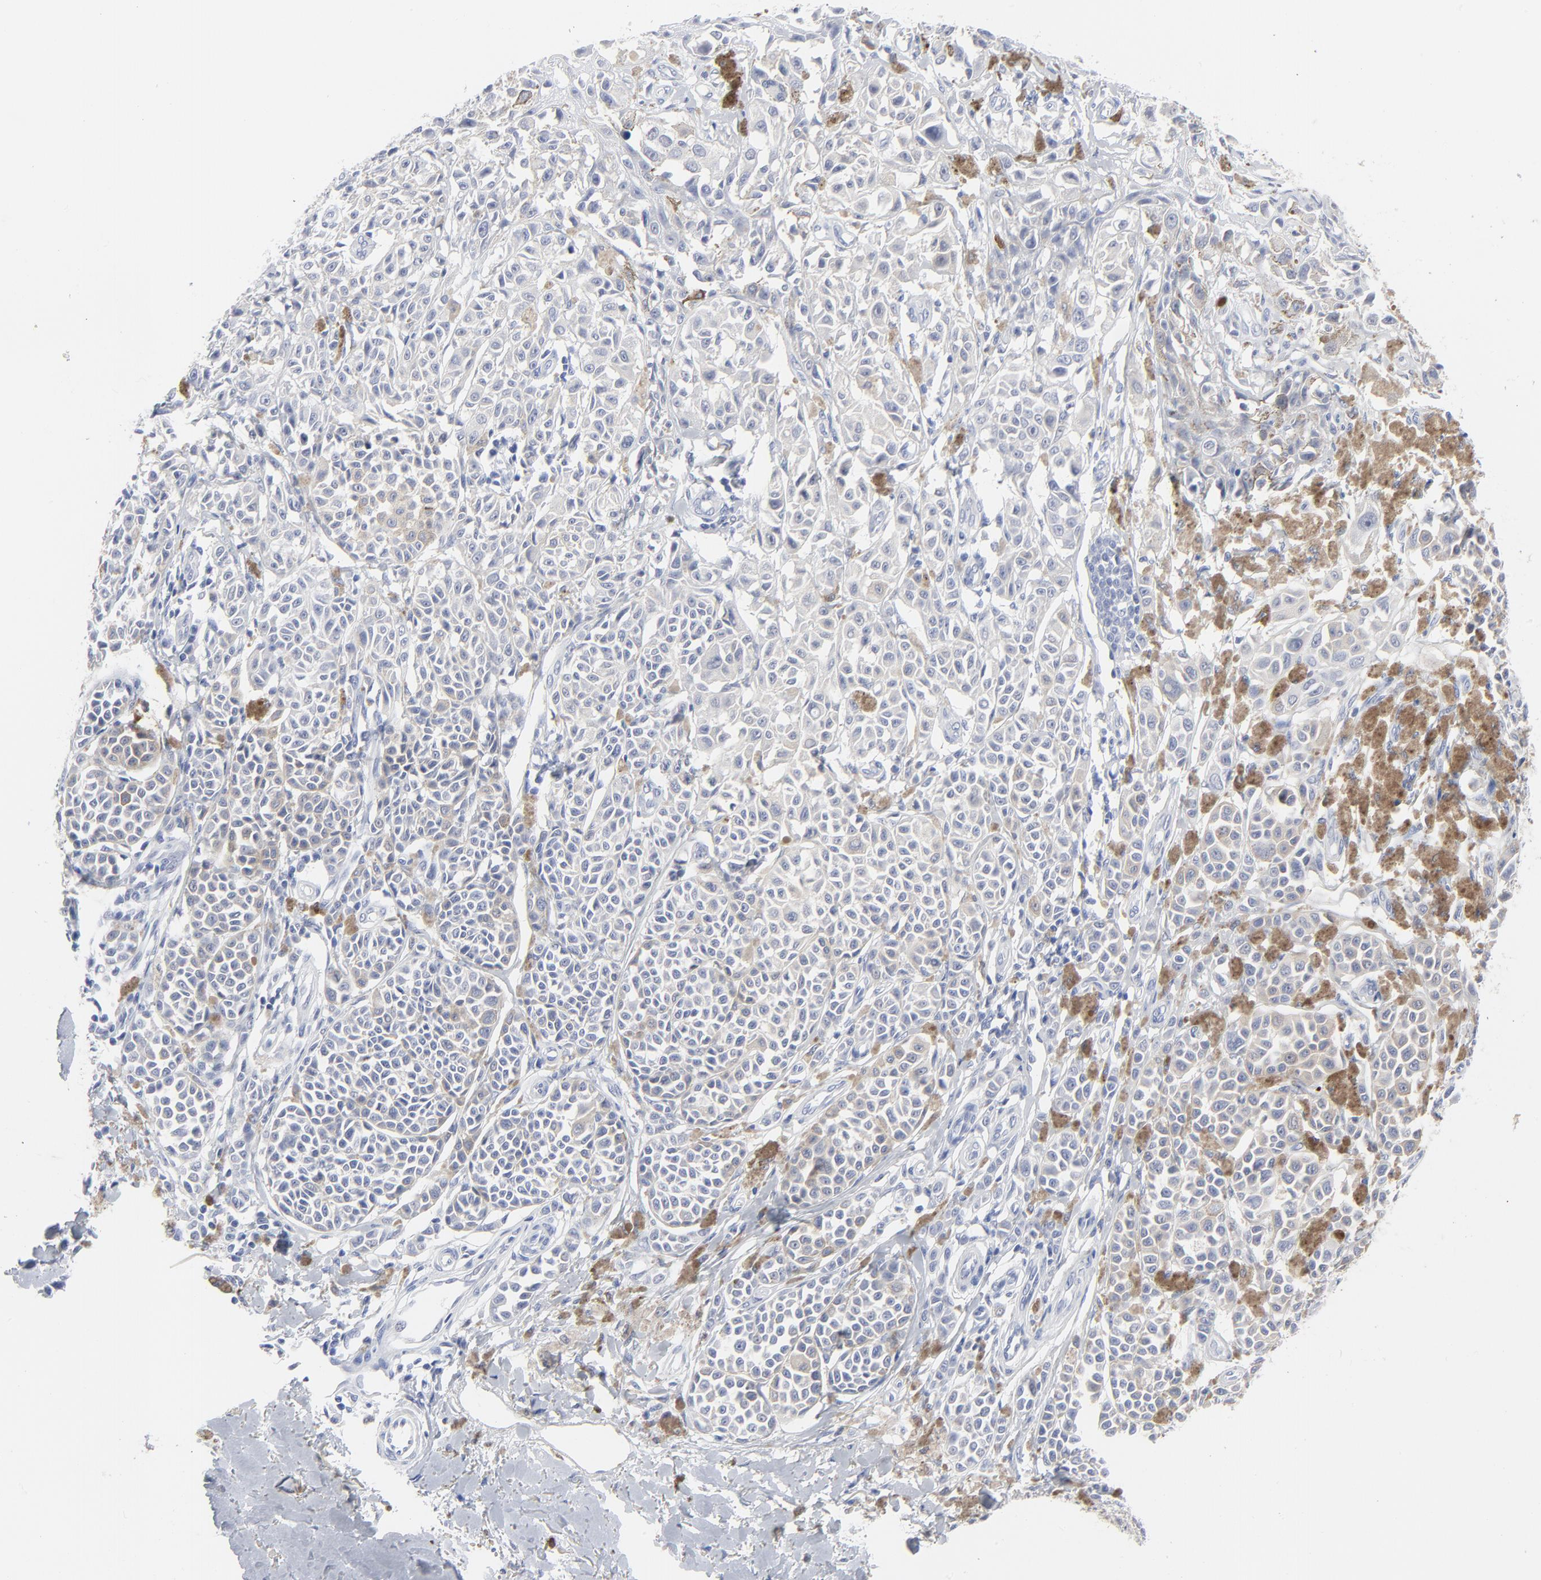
{"staining": {"intensity": "weak", "quantity": "25%-75%", "location": "cytoplasmic/membranous"}, "tissue": "melanoma", "cell_type": "Tumor cells", "image_type": "cancer", "snomed": [{"axis": "morphology", "description": "Malignant melanoma, NOS"}, {"axis": "topography", "description": "Skin"}], "caption": "Melanoma tissue displays weak cytoplasmic/membranous expression in approximately 25%-75% of tumor cells", "gene": "CLEC4G", "patient": {"sex": "female", "age": 38}}